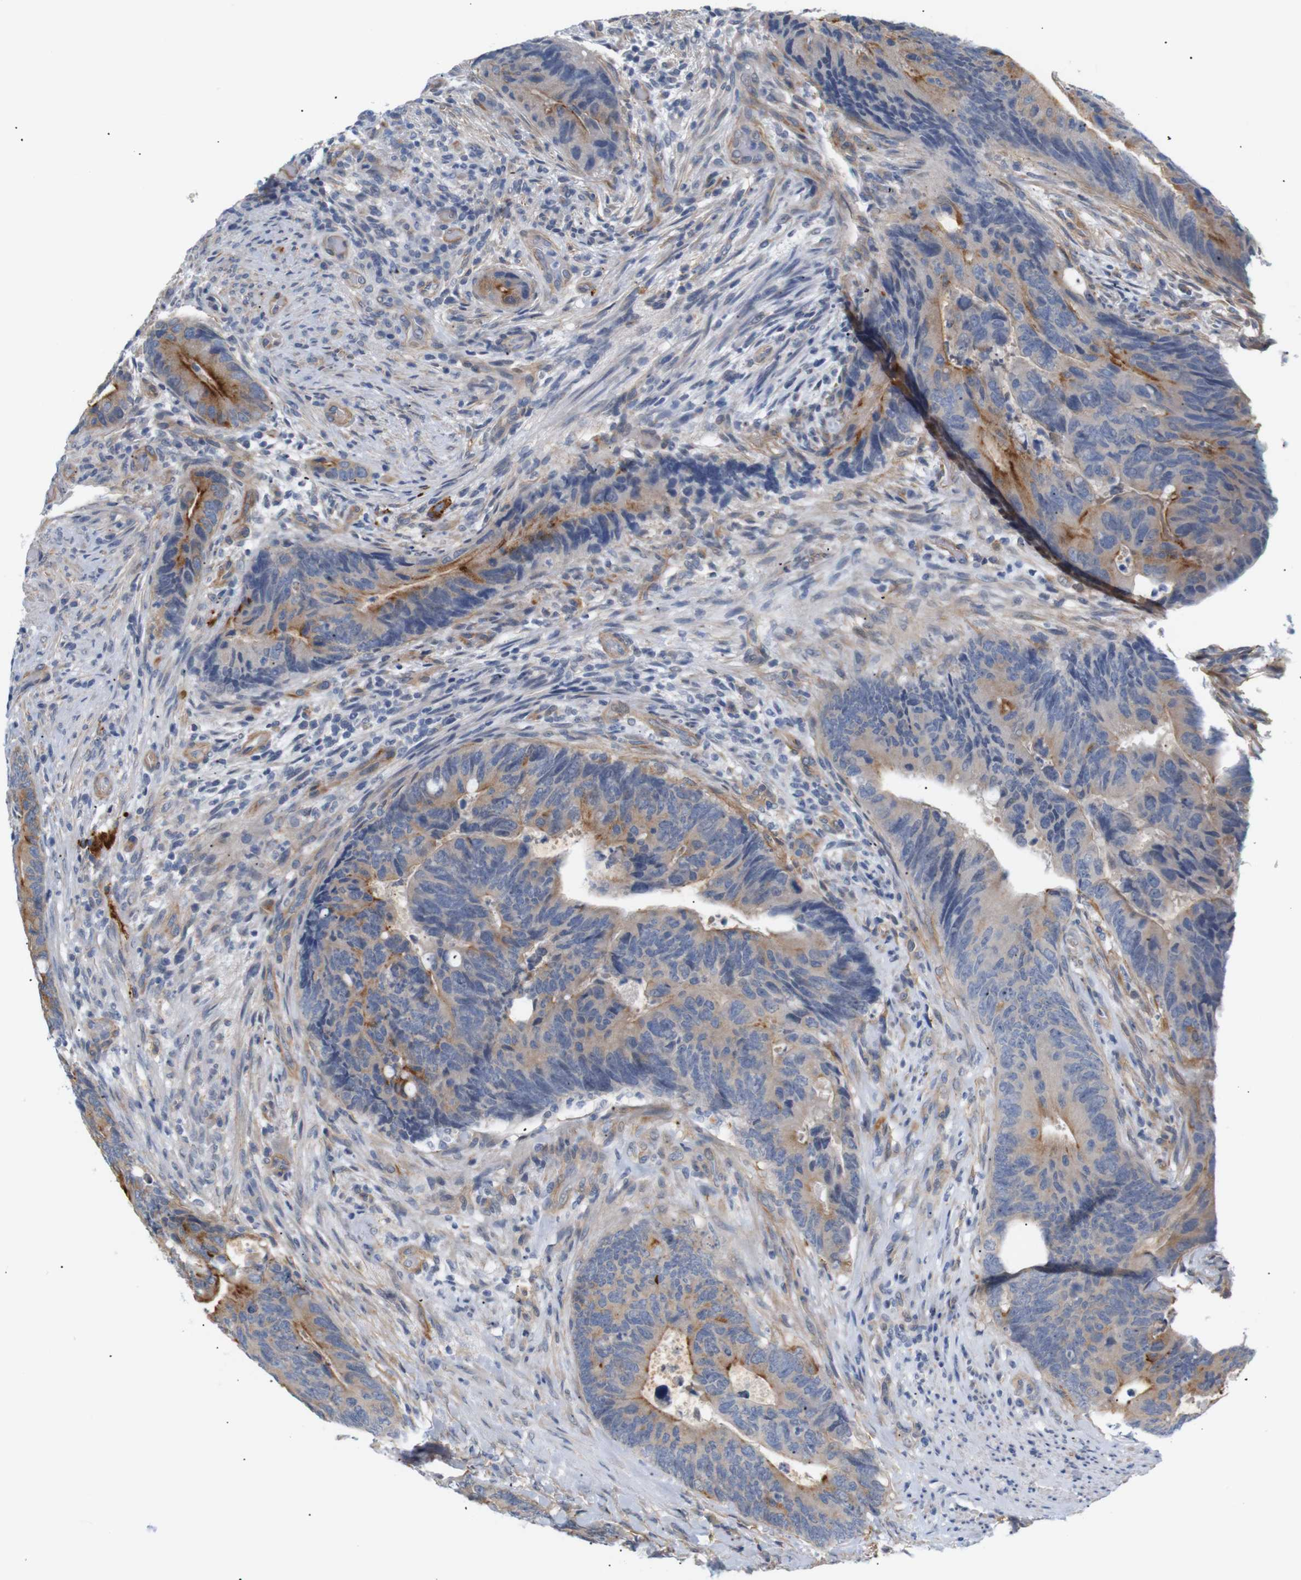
{"staining": {"intensity": "moderate", "quantity": "25%-75%", "location": "cytoplasmic/membranous"}, "tissue": "colorectal cancer", "cell_type": "Tumor cells", "image_type": "cancer", "snomed": [{"axis": "morphology", "description": "Normal tissue, NOS"}, {"axis": "morphology", "description": "Adenocarcinoma, NOS"}, {"axis": "topography", "description": "Colon"}], "caption": "The micrograph demonstrates immunohistochemical staining of colorectal adenocarcinoma. There is moderate cytoplasmic/membranous staining is appreciated in approximately 25%-75% of tumor cells. (Brightfield microscopy of DAB IHC at high magnification).", "gene": "STMN3", "patient": {"sex": "male", "age": 56}}